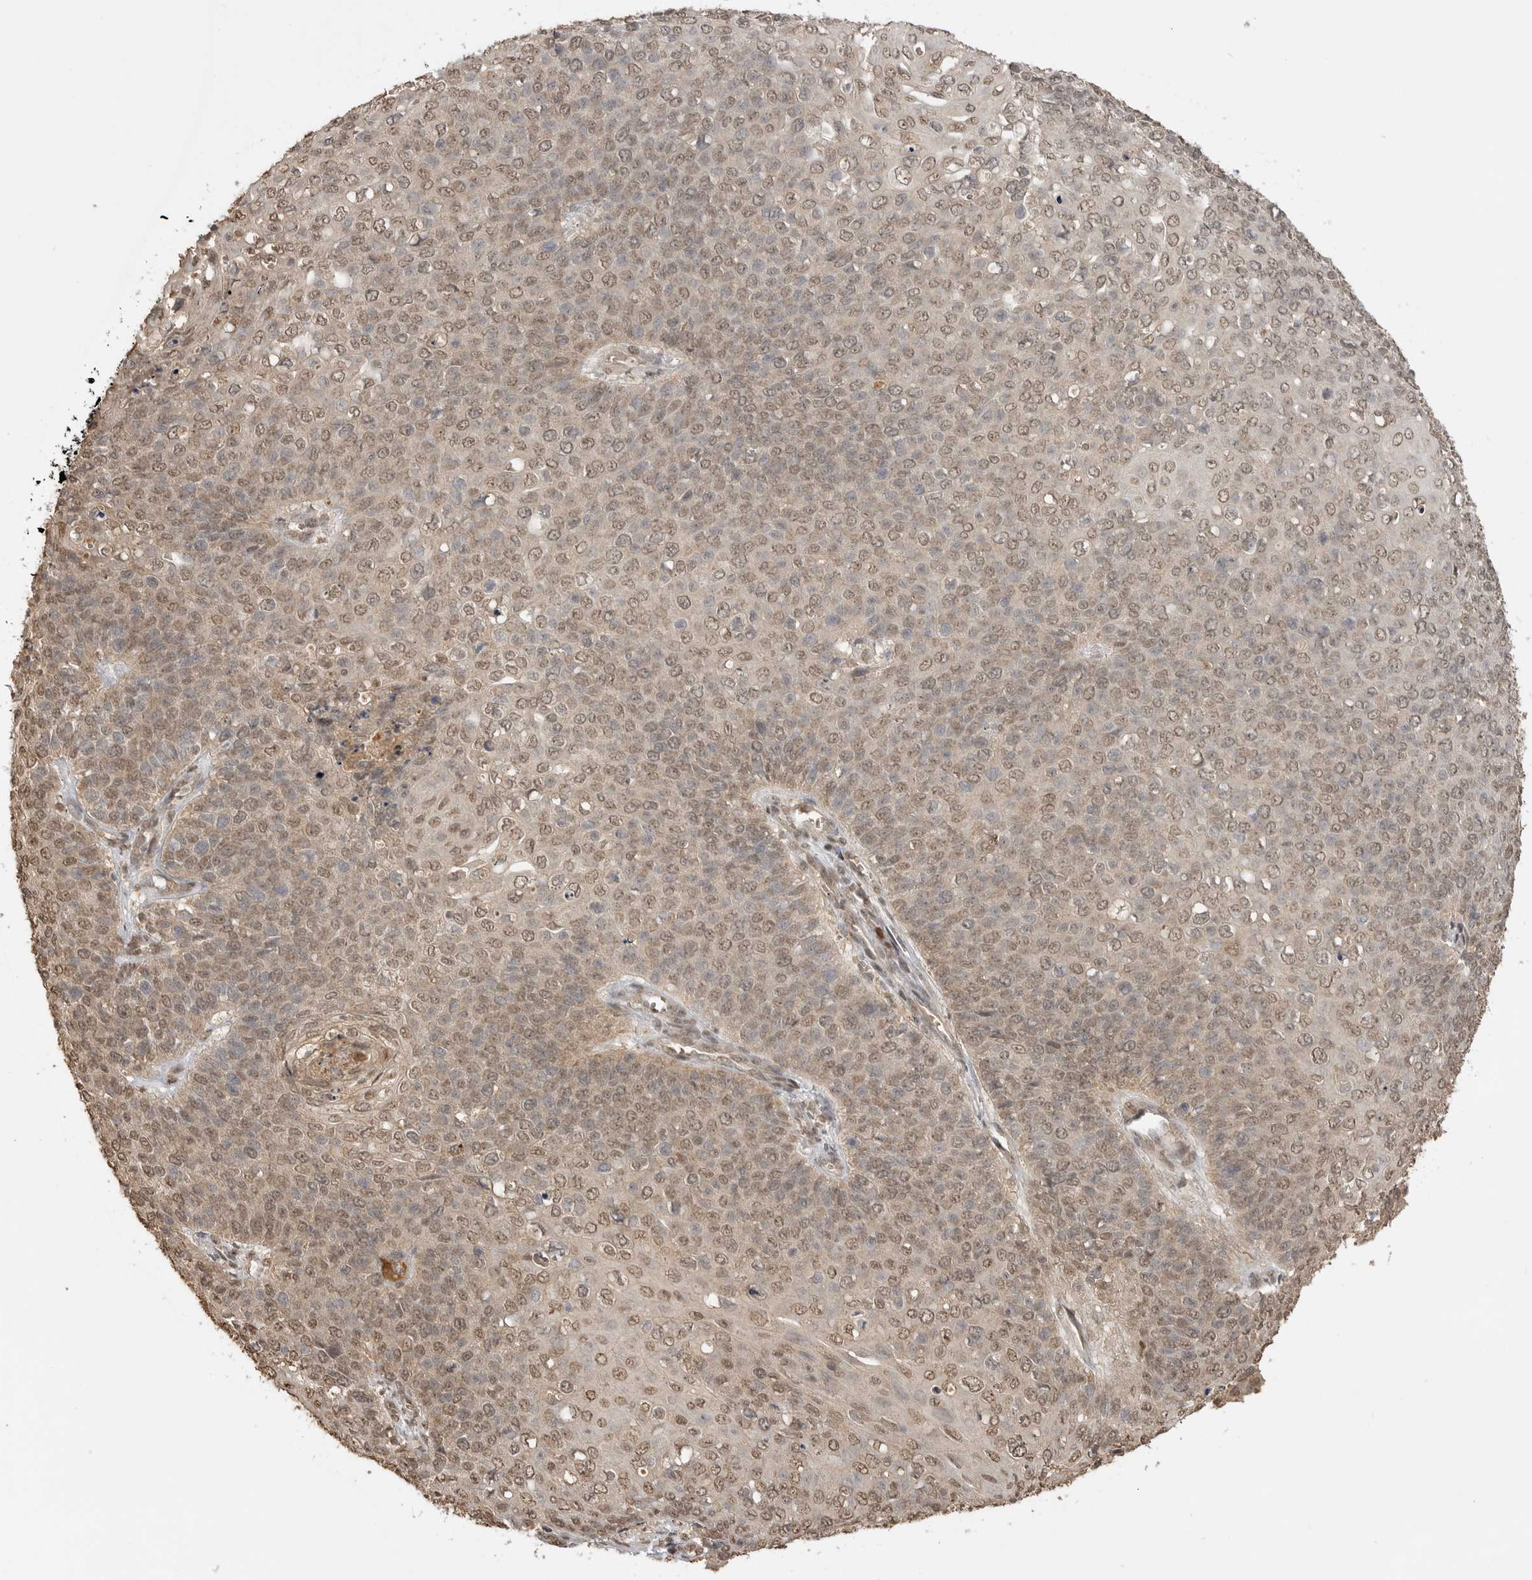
{"staining": {"intensity": "weak", "quantity": ">75%", "location": "nuclear"}, "tissue": "cervical cancer", "cell_type": "Tumor cells", "image_type": "cancer", "snomed": [{"axis": "morphology", "description": "Squamous cell carcinoma, NOS"}, {"axis": "topography", "description": "Cervix"}], "caption": "Immunohistochemical staining of cervical cancer reveals weak nuclear protein expression in approximately >75% of tumor cells.", "gene": "ASPSCR1", "patient": {"sex": "female", "age": 39}}